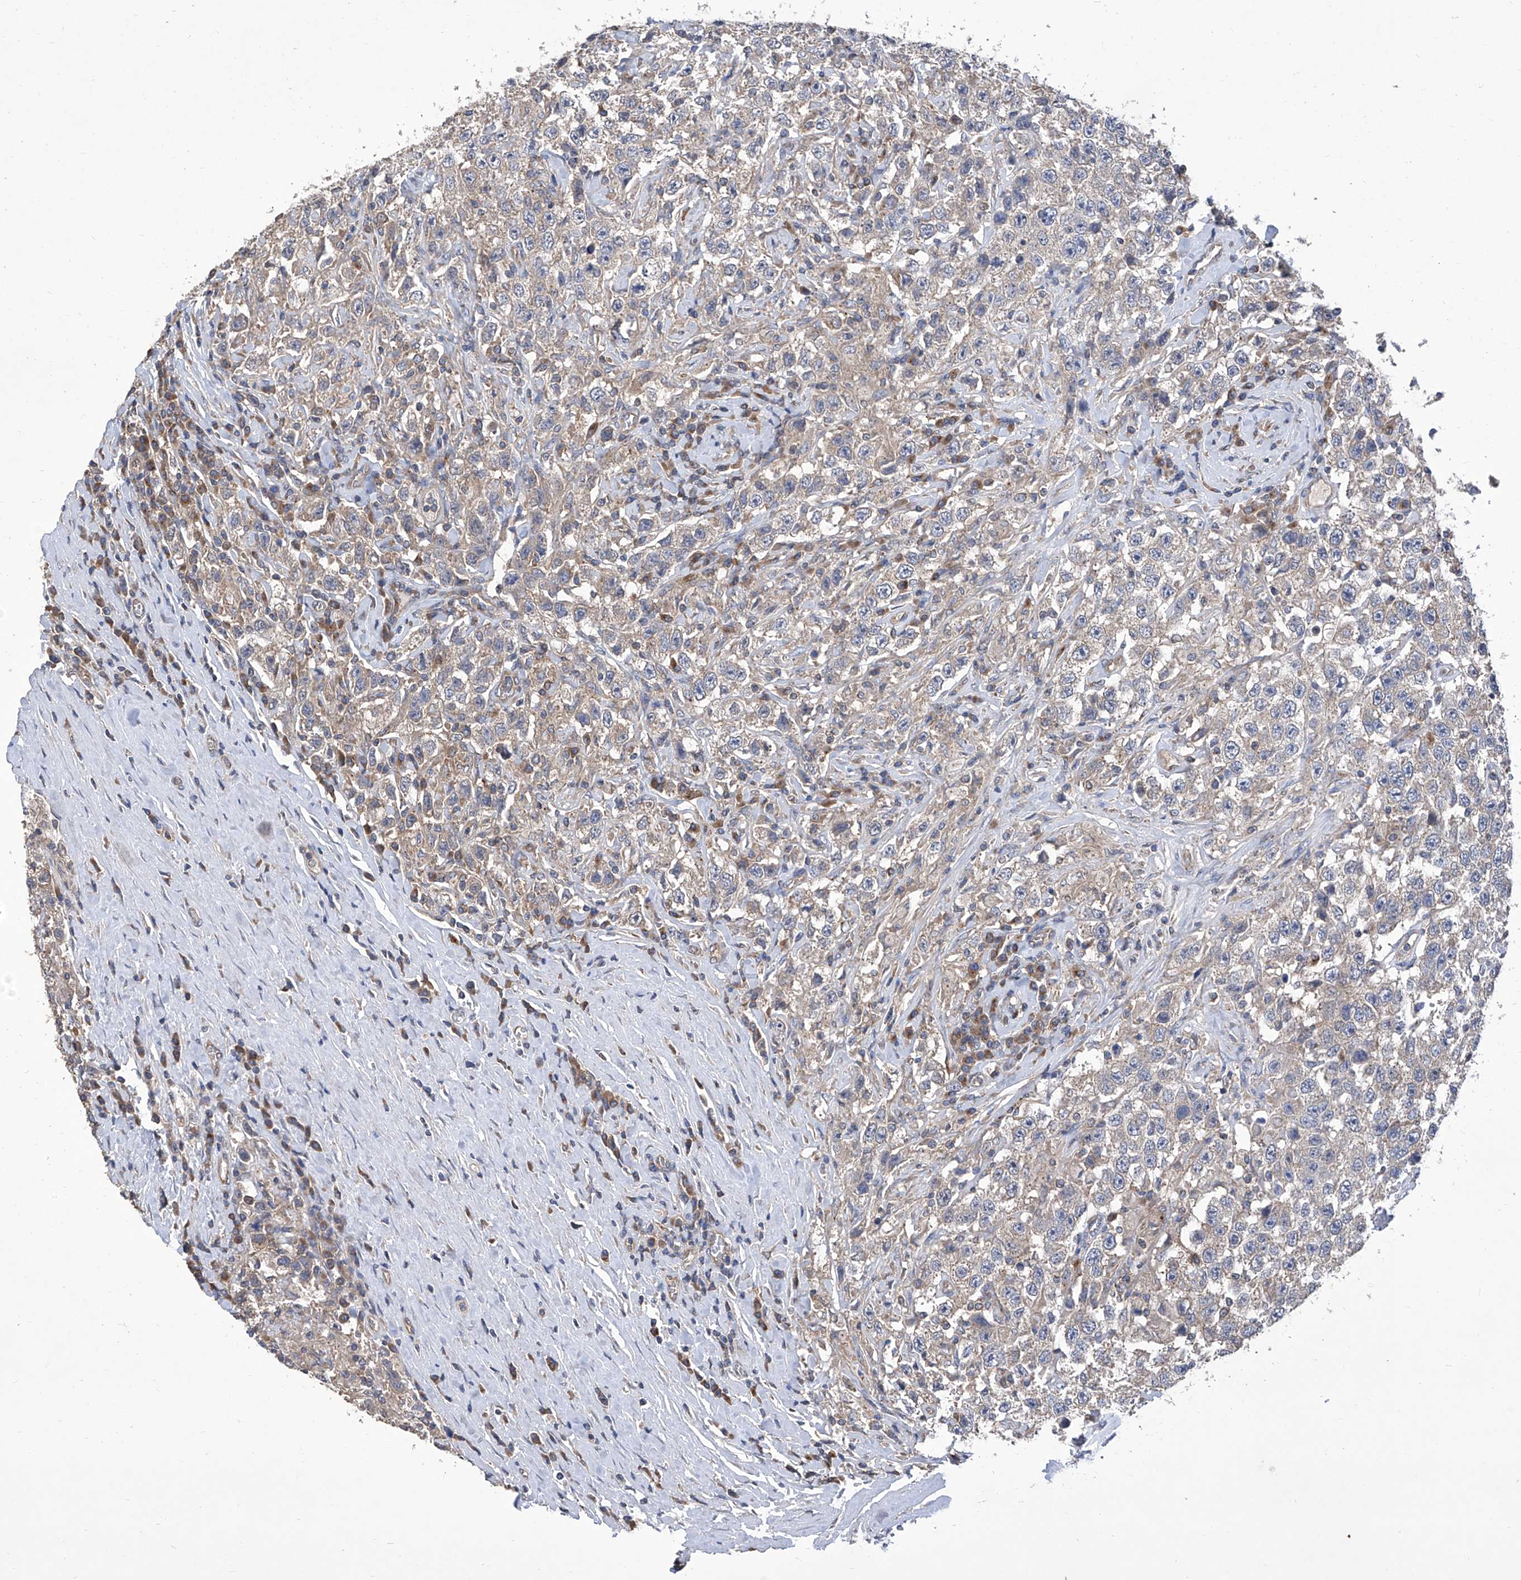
{"staining": {"intensity": "weak", "quantity": "25%-75%", "location": "cytoplasmic/membranous"}, "tissue": "testis cancer", "cell_type": "Tumor cells", "image_type": "cancer", "snomed": [{"axis": "morphology", "description": "Seminoma, NOS"}, {"axis": "topography", "description": "Testis"}], "caption": "A photomicrograph of testis cancer (seminoma) stained for a protein demonstrates weak cytoplasmic/membranous brown staining in tumor cells.", "gene": "TJAP1", "patient": {"sex": "male", "age": 41}}